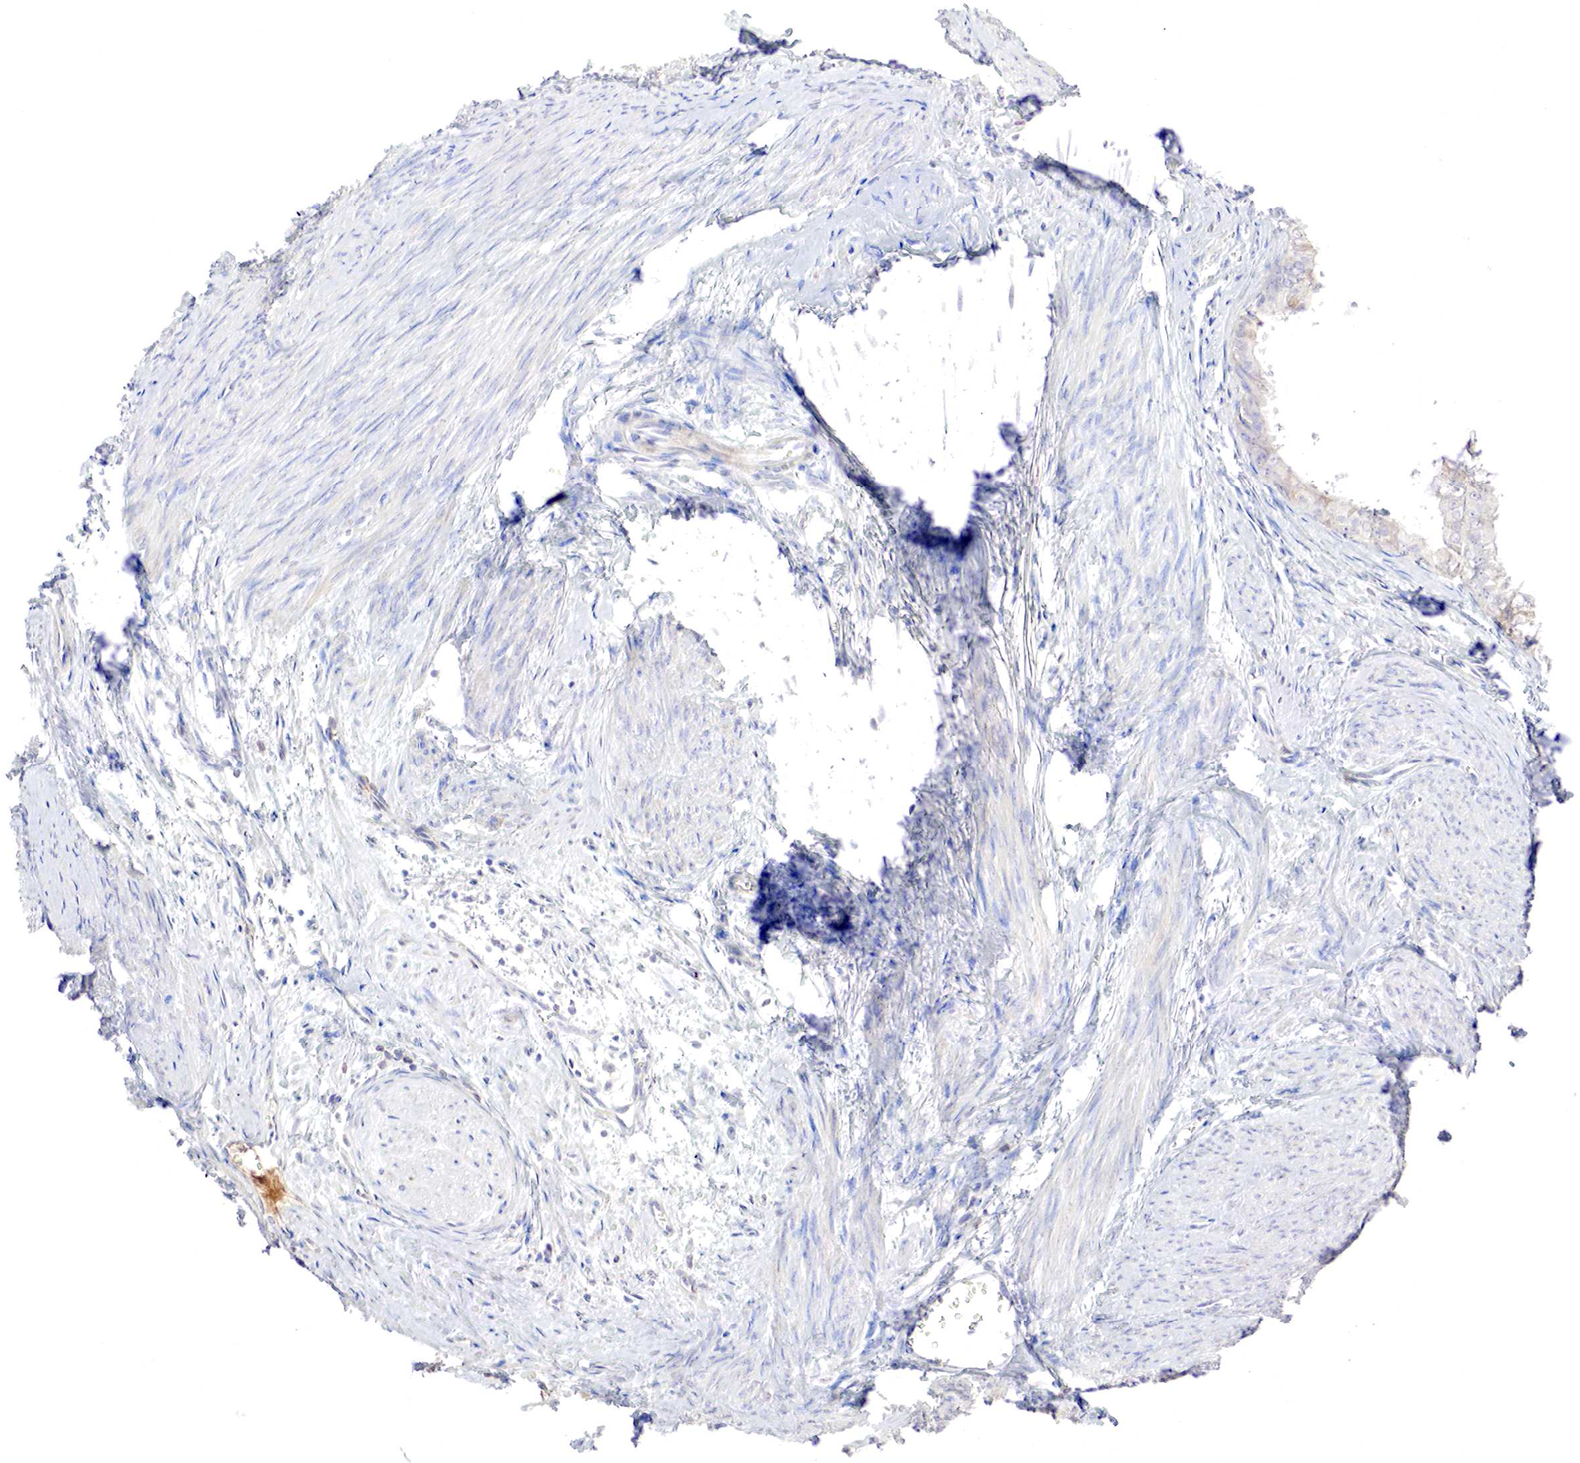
{"staining": {"intensity": "weak", "quantity": "<25%", "location": "cytoplasmic/membranous"}, "tissue": "endometrial cancer", "cell_type": "Tumor cells", "image_type": "cancer", "snomed": [{"axis": "morphology", "description": "Adenocarcinoma, NOS"}, {"axis": "topography", "description": "Endometrium"}], "caption": "High magnification brightfield microscopy of adenocarcinoma (endometrial) stained with DAB (brown) and counterstained with hematoxylin (blue): tumor cells show no significant positivity. Nuclei are stained in blue.", "gene": "GATA1", "patient": {"sex": "female", "age": 76}}